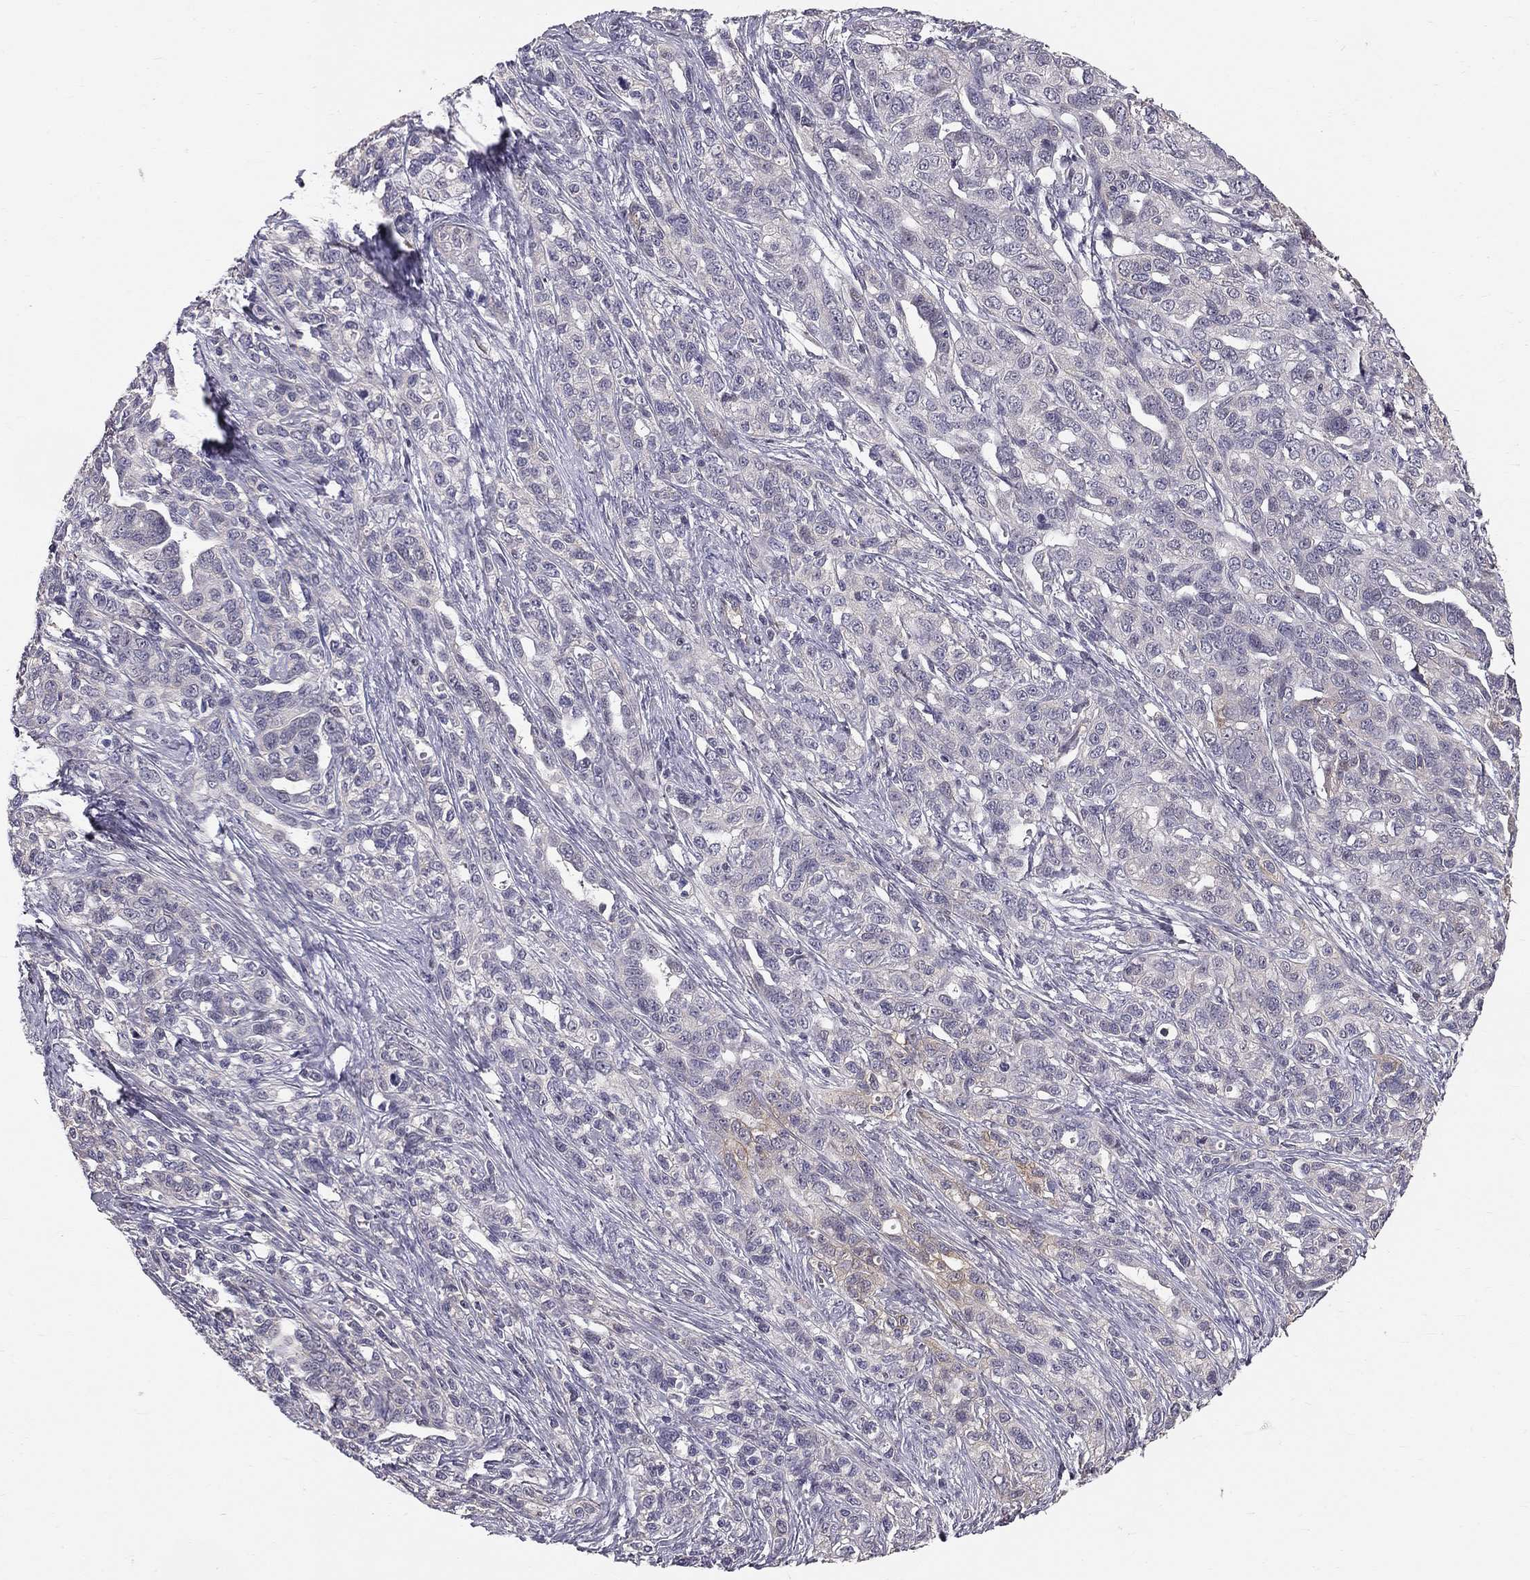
{"staining": {"intensity": "negative", "quantity": "none", "location": "none"}, "tissue": "ovarian cancer", "cell_type": "Tumor cells", "image_type": "cancer", "snomed": [{"axis": "morphology", "description": "Cystadenocarcinoma, serous, NOS"}, {"axis": "topography", "description": "Ovary"}], "caption": "Image shows no significant protein positivity in tumor cells of ovarian serous cystadenocarcinoma.", "gene": "GJB4", "patient": {"sex": "female", "age": 71}}